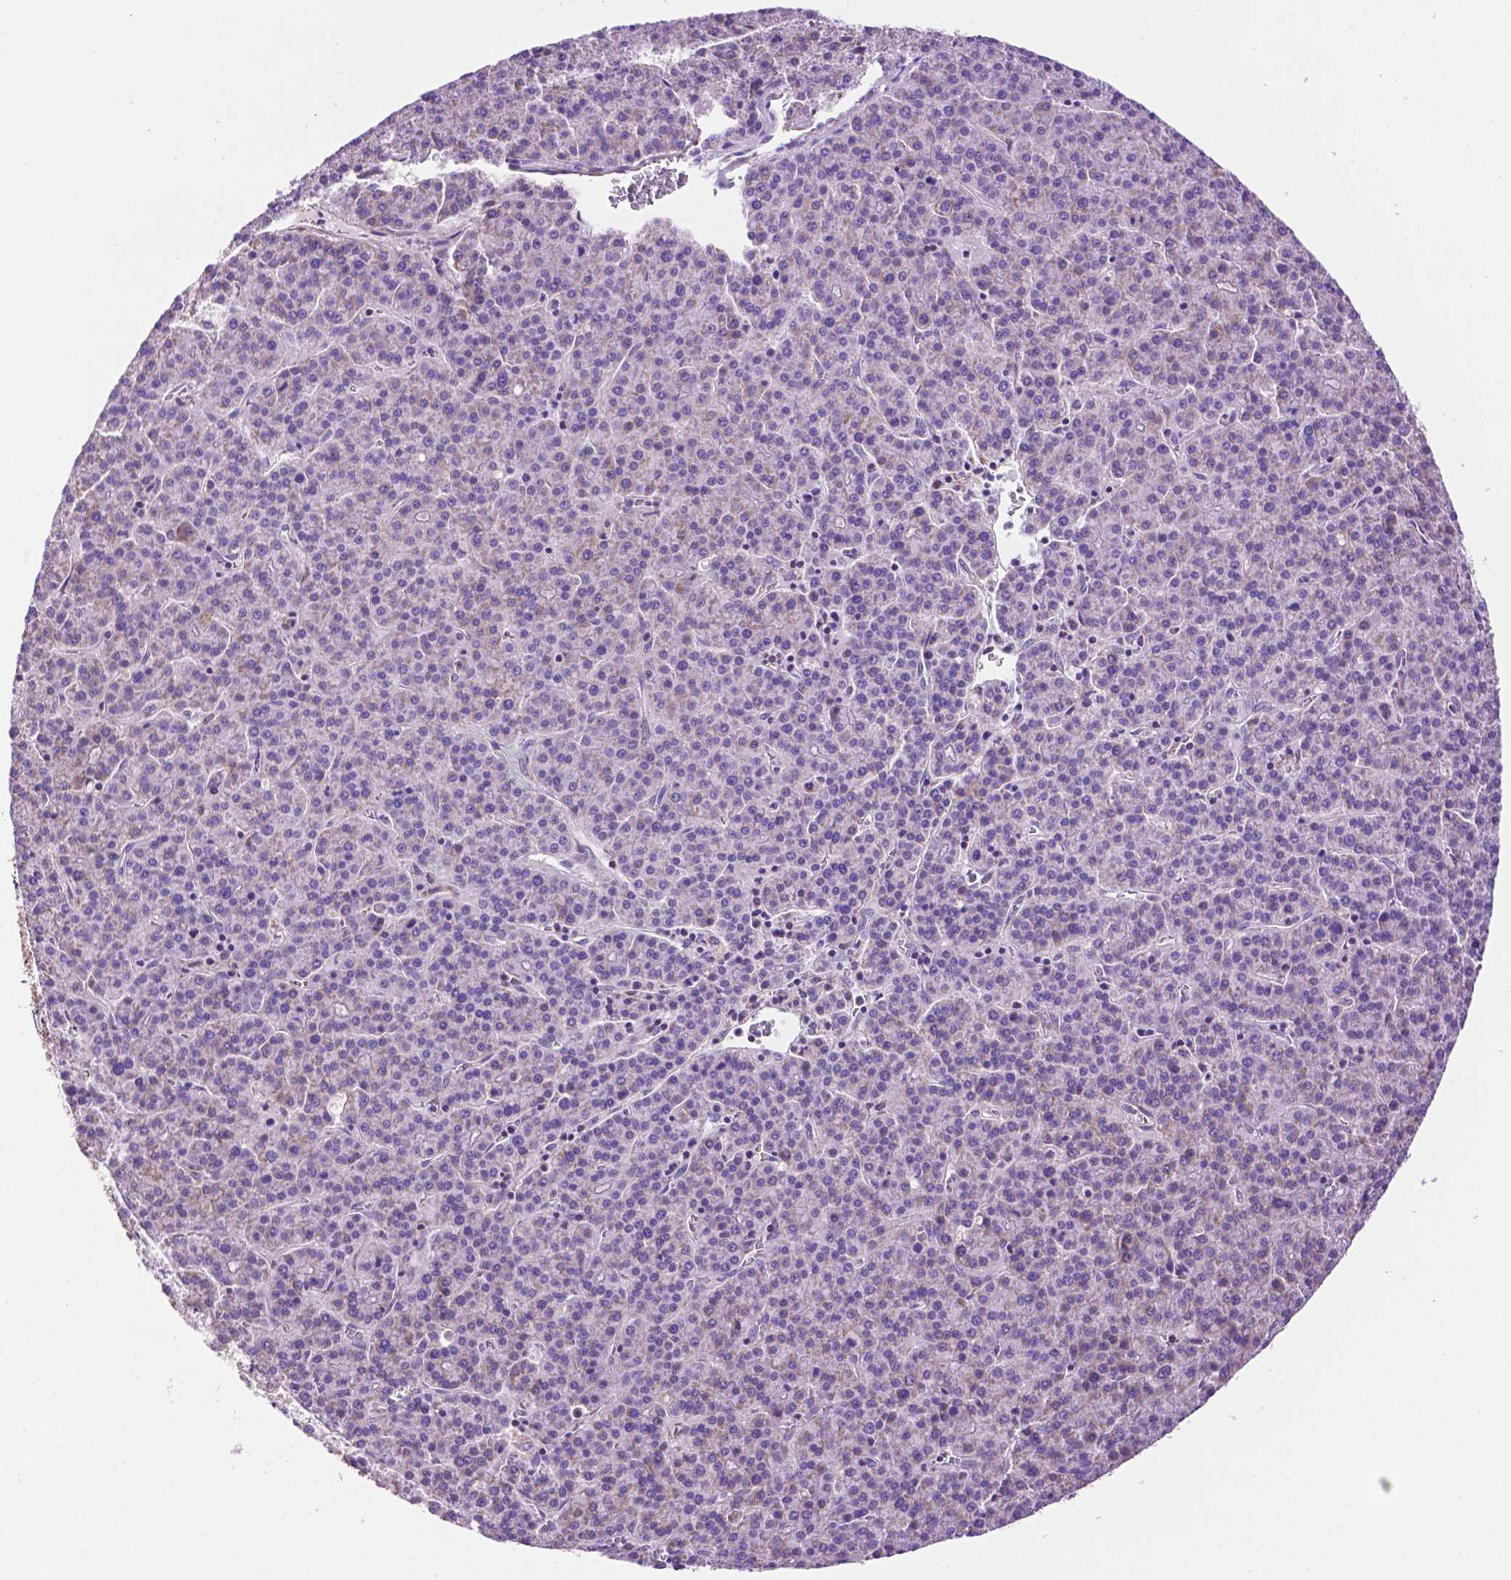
{"staining": {"intensity": "negative", "quantity": "none", "location": "none"}, "tissue": "liver cancer", "cell_type": "Tumor cells", "image_type": "cancer", "snomed": [{"axis": "morphology", "description": "Carcinoma, Hepatocellular, NOS"}, {"axis": "topography", "description": "Liver"}], "caption": "A photomicrograph of liver hepatocellular carcinoma stained for a protein demonstrates no brown staining in tumor cells.", "gene": "PHYHIP", "patient": {"sex": "female", "age": 58}}